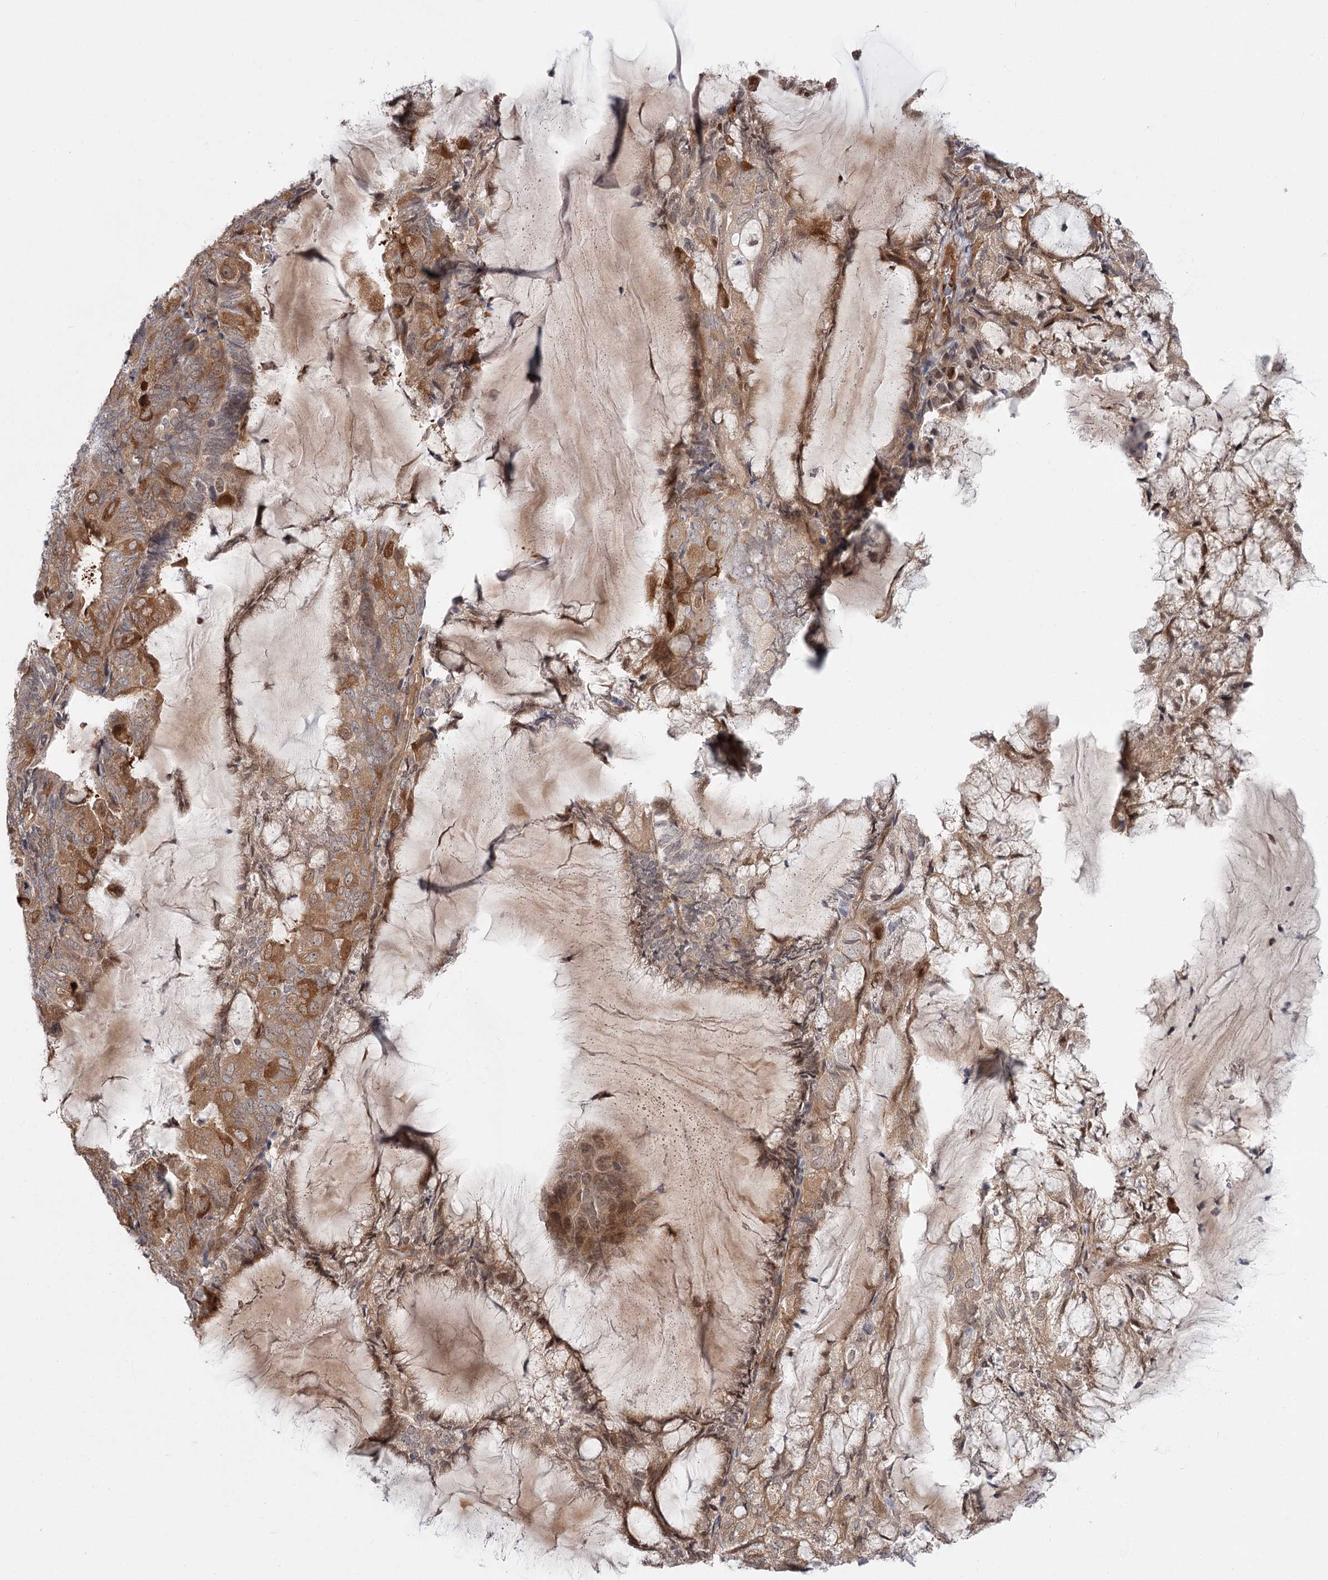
{"staining": {"intensity": "moderate", "quantity": "25%-75%", "location": "cytoplasmic/membranous"}, "tissue": "endometrial cancer", "cell_type": "Tumor cells", "image_type": "cancer", "snomed": [{"axis": "morphology", "description": "Adenocarcinoma, NOS"}, {"axis": "topography", "description": "Endometrium"}], "caption": "IHC micrograph of human endometrial adenocarcinoma stained for a protein (brown), which displays medium levels of moderate cytoplasmic/membranous expression in about 25%-75% of tumor cells.", "gene": "CCNG2", "patient": {"sex": "female", "age": 81}}